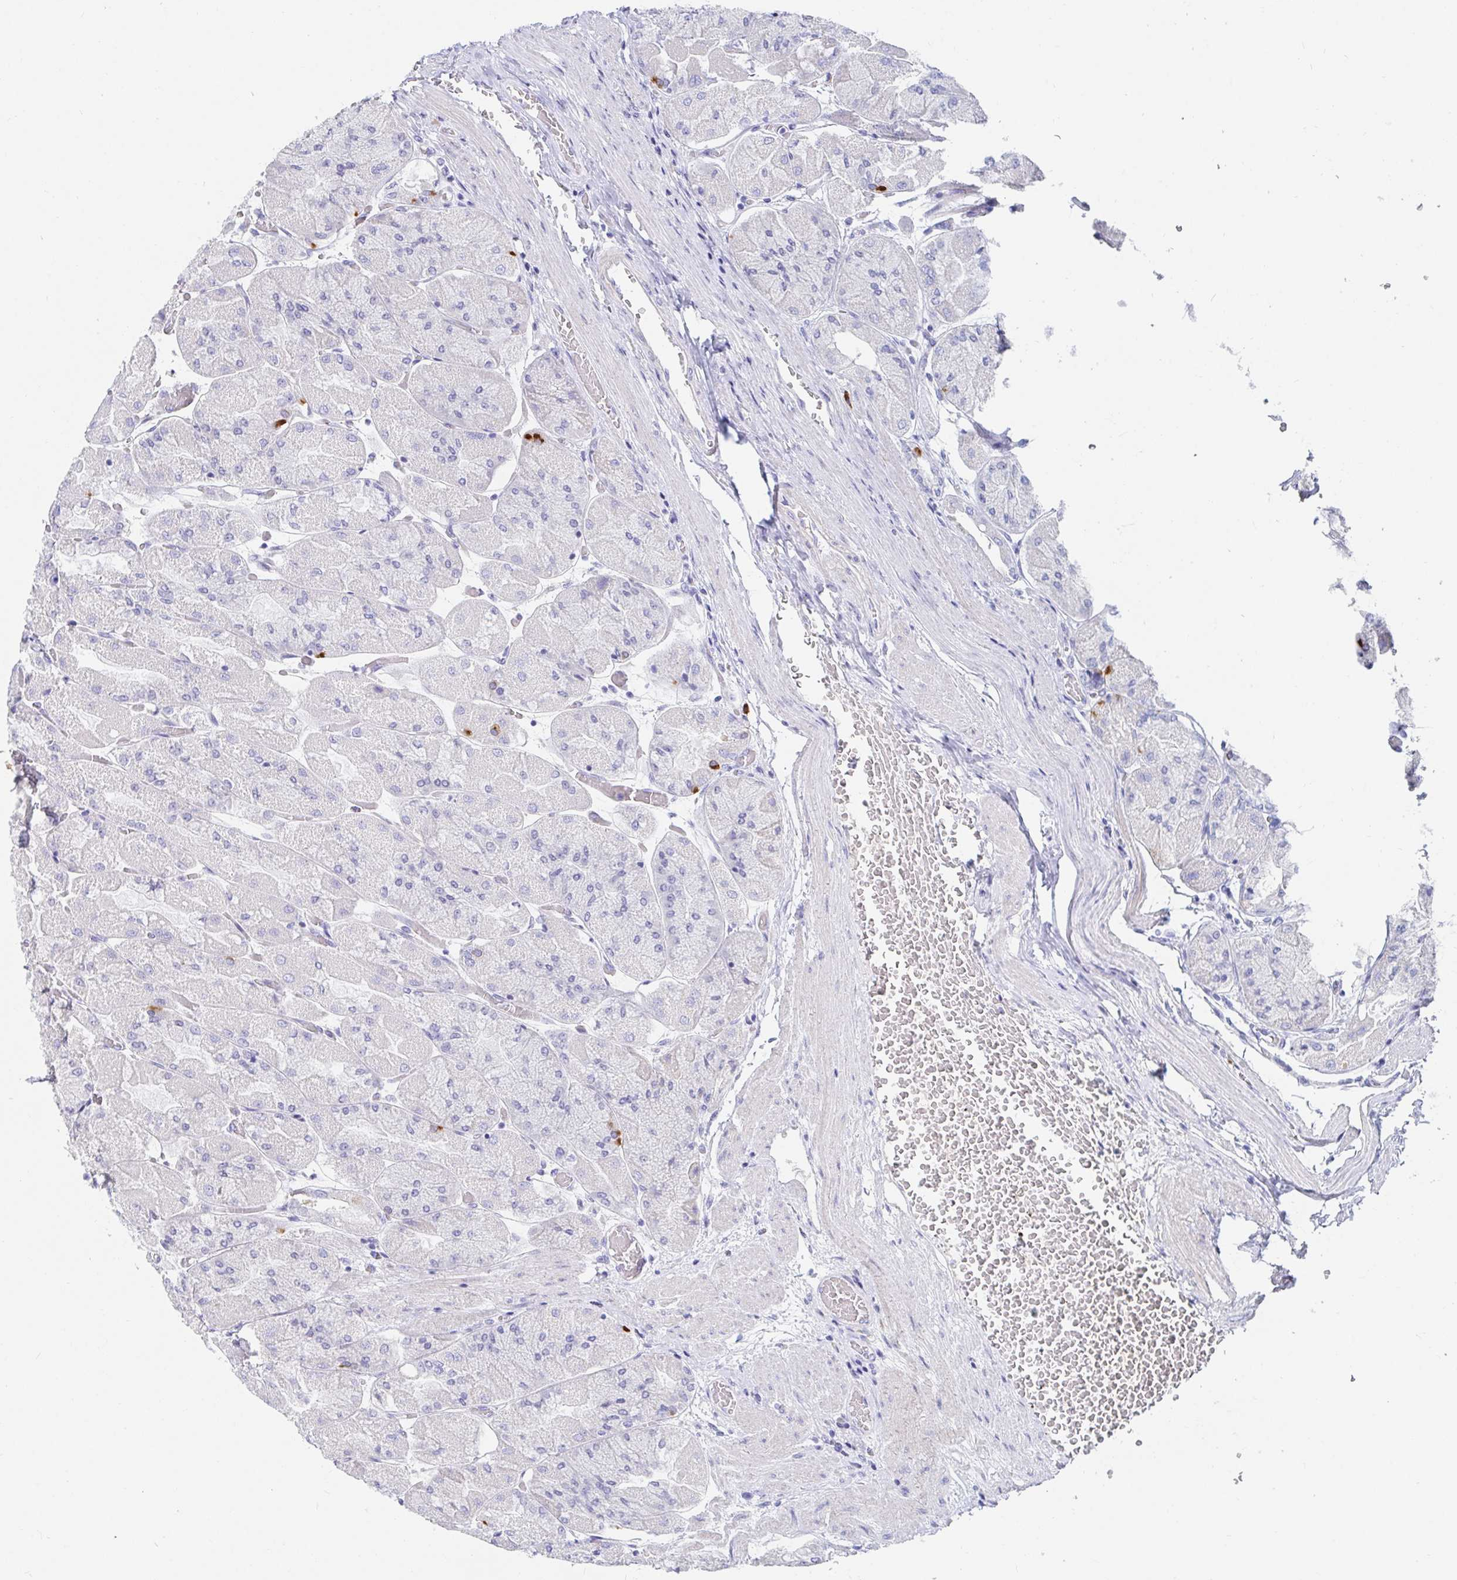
{"staining": {"intensity": "negative", "quantity": "none", "location": "none"}, "tissue": "stomach", "cell_type": "Glandular cells", "image_type": "normal", "snomed": [{"axis": "morphology", "description": "Normal tissue, NOS"}, {"axis": "topography", "description": "Stomach"}], "caption": "Human stomach stained for a protein using immunohistochemistry (IHC) displays no staining in glandular cells.", "gene": "C4orf17", "patient": {"sex": "female", "age": 61}}